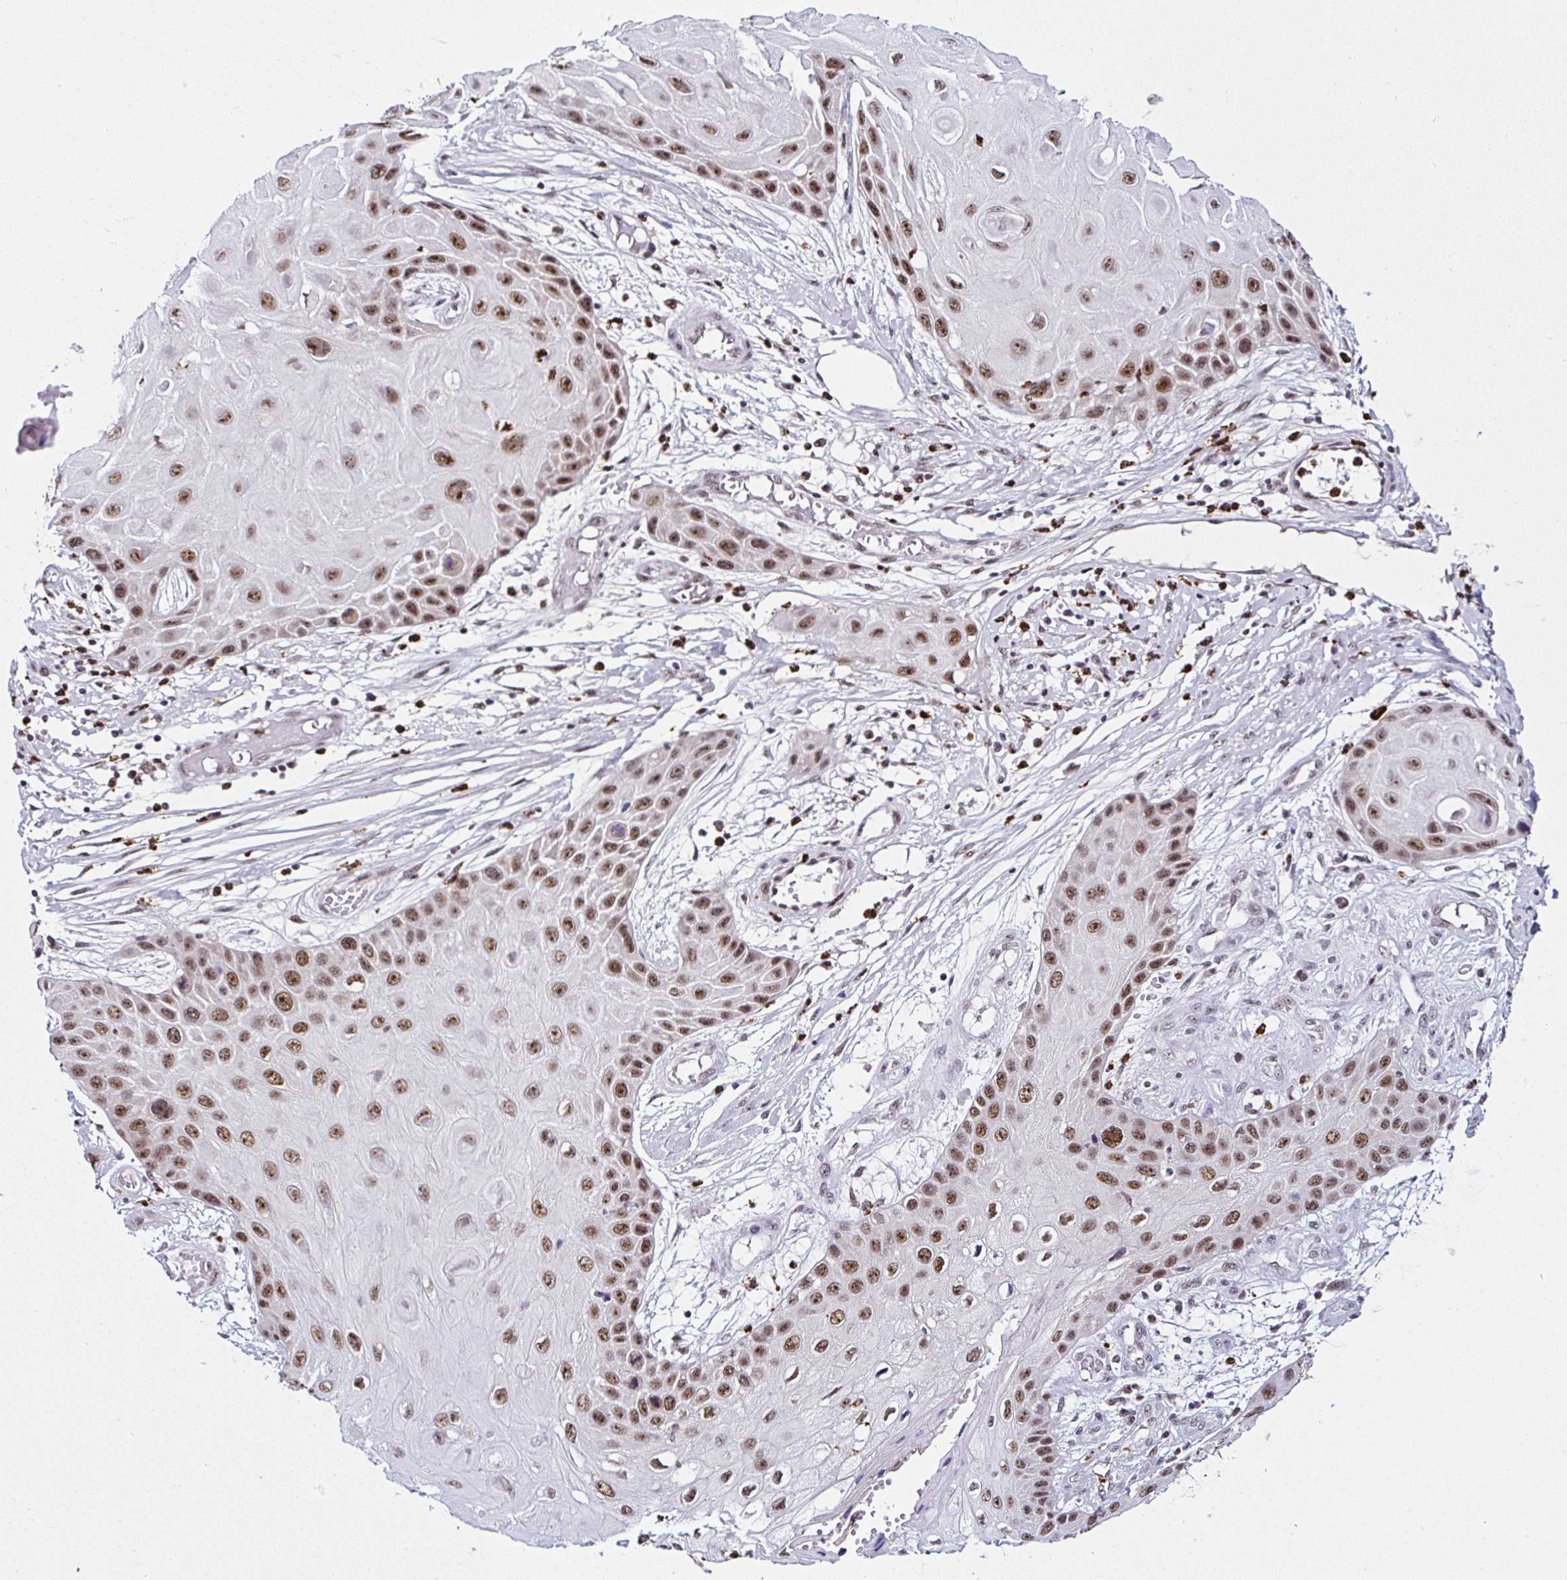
{"staining": {"intensity": "moderate", "quantity": ">75%", "location": "nuclear"}, "tissue": "skin cancer", "cell_type": "Tumor cells", "image_type": "cancer", "snomed": [{"axis": "morphology", "description": "Squamous cell carcinoma, NOS"}, {"axis": "topography", "description": "Skin"}, {"axis": "topography", "description": "Vulva"}], "caption": "Protein analysis of squamous cell carcinoma (skin) tissue exhibits moderate nuclear staining in about >75% of tumor cells.", "gene": "PTPN2", "patient": {"sex": "female", "age": 44}}